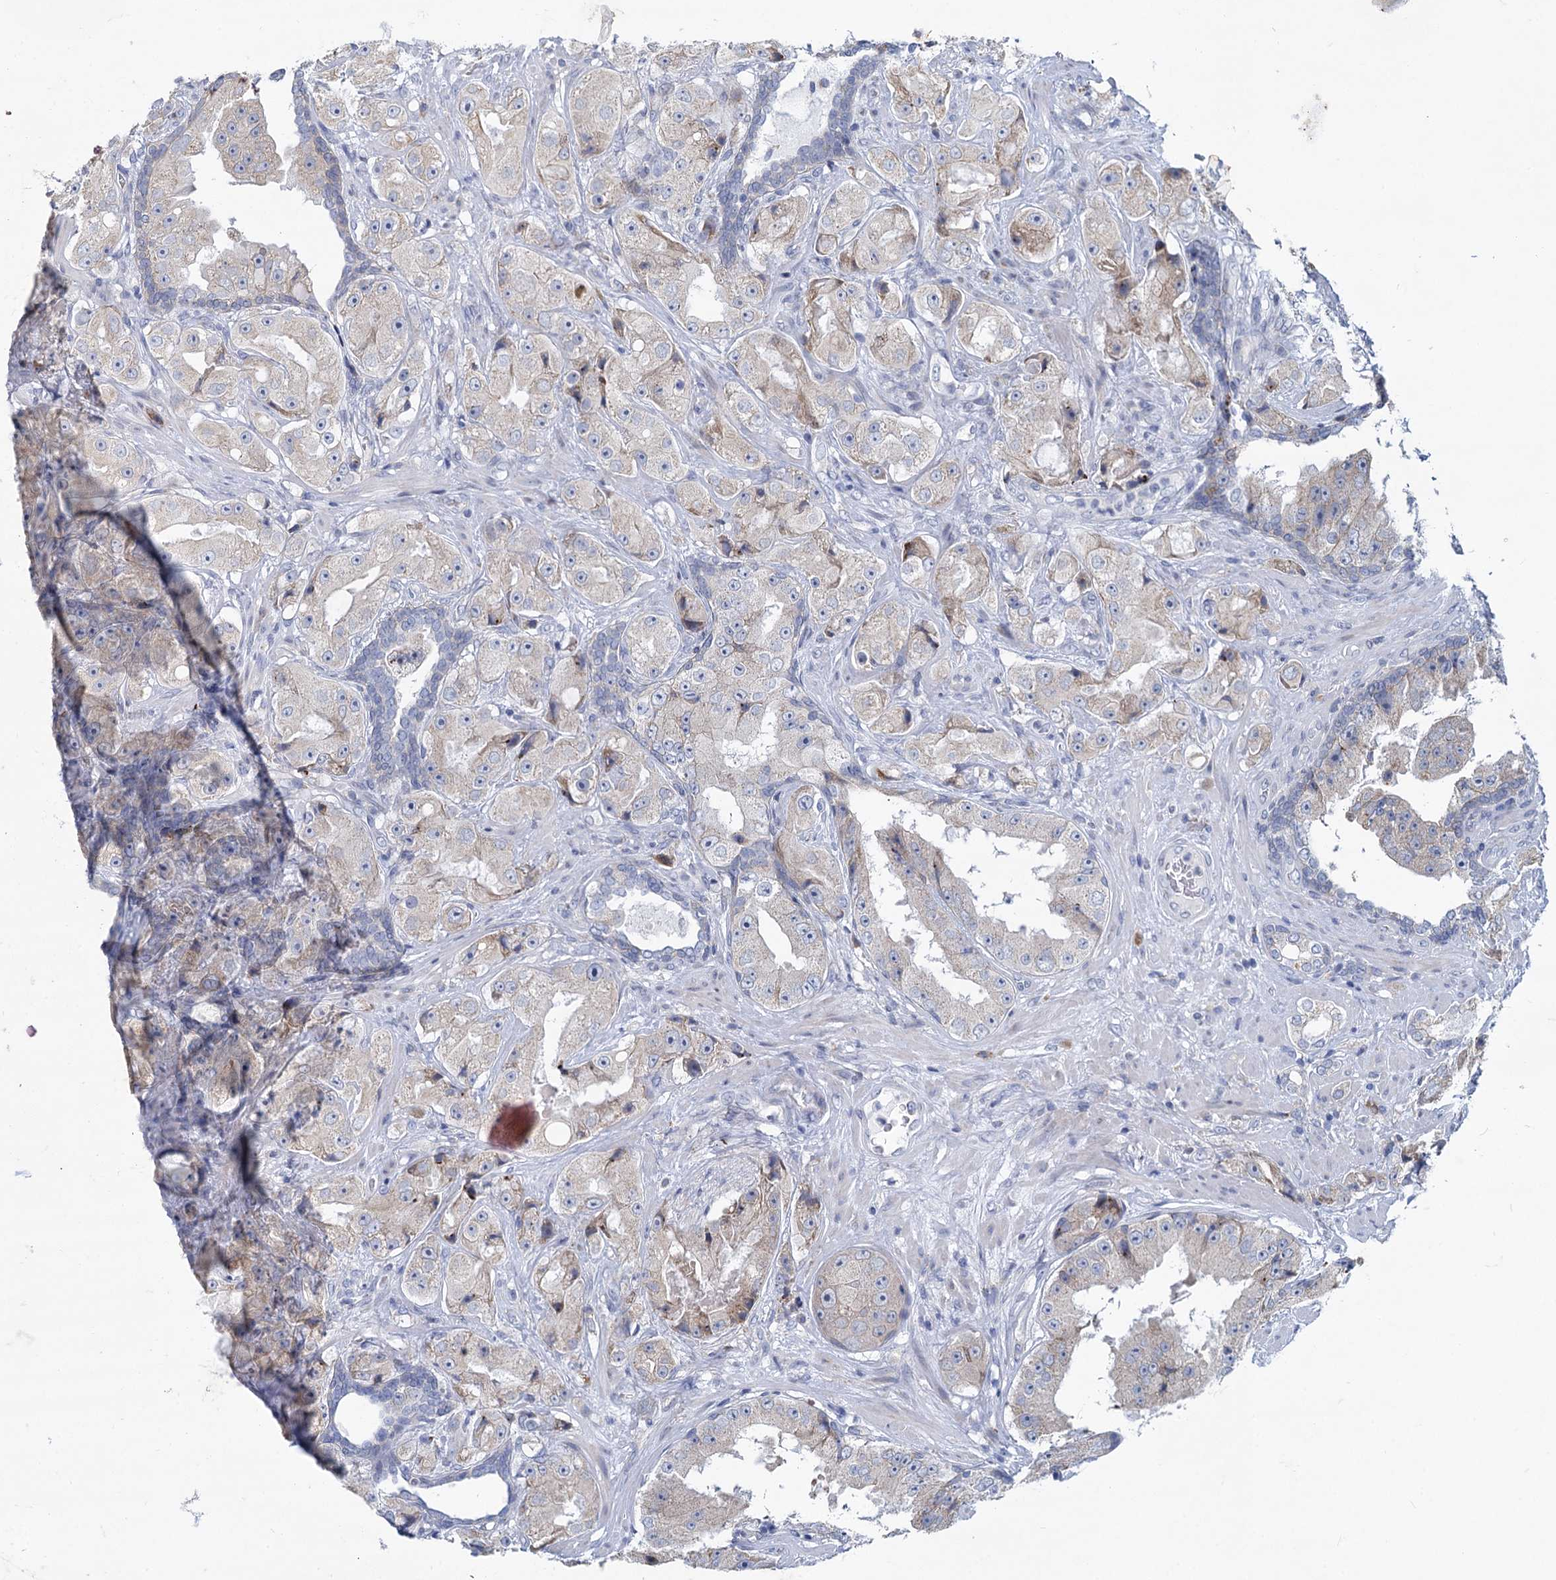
{"staining": {"intensity": "negative", "quantity": "none", "location": "none"}, "tissue": "prostate cancer", "cell_type": "Tumor cells", "image_type": "cancer", "snomed": [{"axis": "morphology", "description": "Adenocarcinoma, High grade"}, {"axis": "topography", "description": "Prostate"}], "caption": "An immunohistochemistry (IHC) histopathology image of high-grade adenocarcinoma (prostate) is shown. There is no staining in tumor cells of high-grade adenocarcinoma (prostate). Brightfield microscopy of IHC stained with DAB (3,3'-diaminobenzidine) (brown) and hematoxylin (blue), captured at high magnification.", "gene": "PRSS35", "patient": {"sex": "male", "age": 73}}